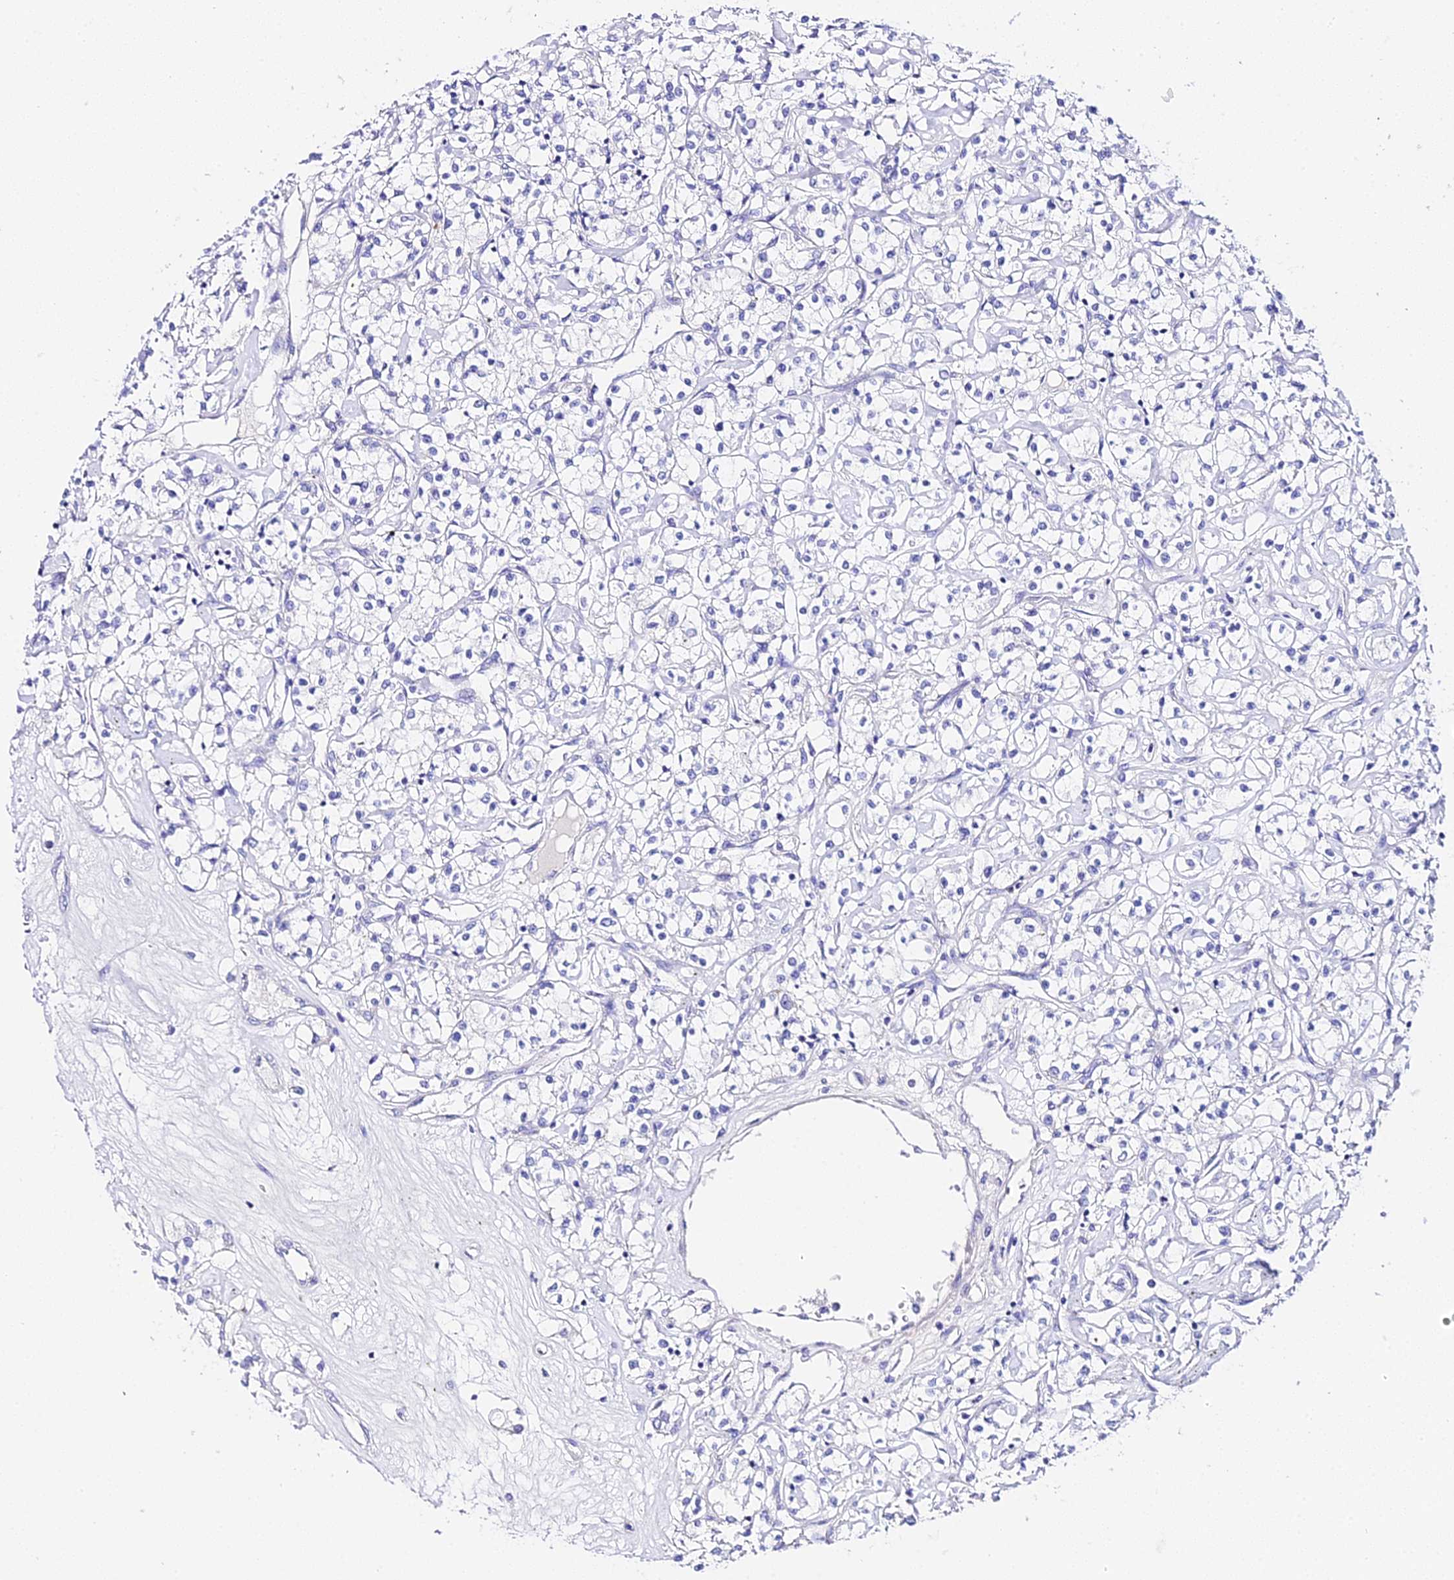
{"staining": {"intensity": "negative", "quantity": "none", "location": "none"}, "tissue": "renal cancer", "cell_type": "Tumor cells", "image_type": "cancer", "snomed": [{"axis": "morphology", "description": "Adenocarcinoma, NOS"}, {"axis": "topography", "description": "Kidney"}], "caption": "Renal cancer (adenocarcinoma) stained for a protein using IHC reveals no positivity tumor cells.", "gene": "TMEM117", "patient": {"sex": "female", "age": 59}}